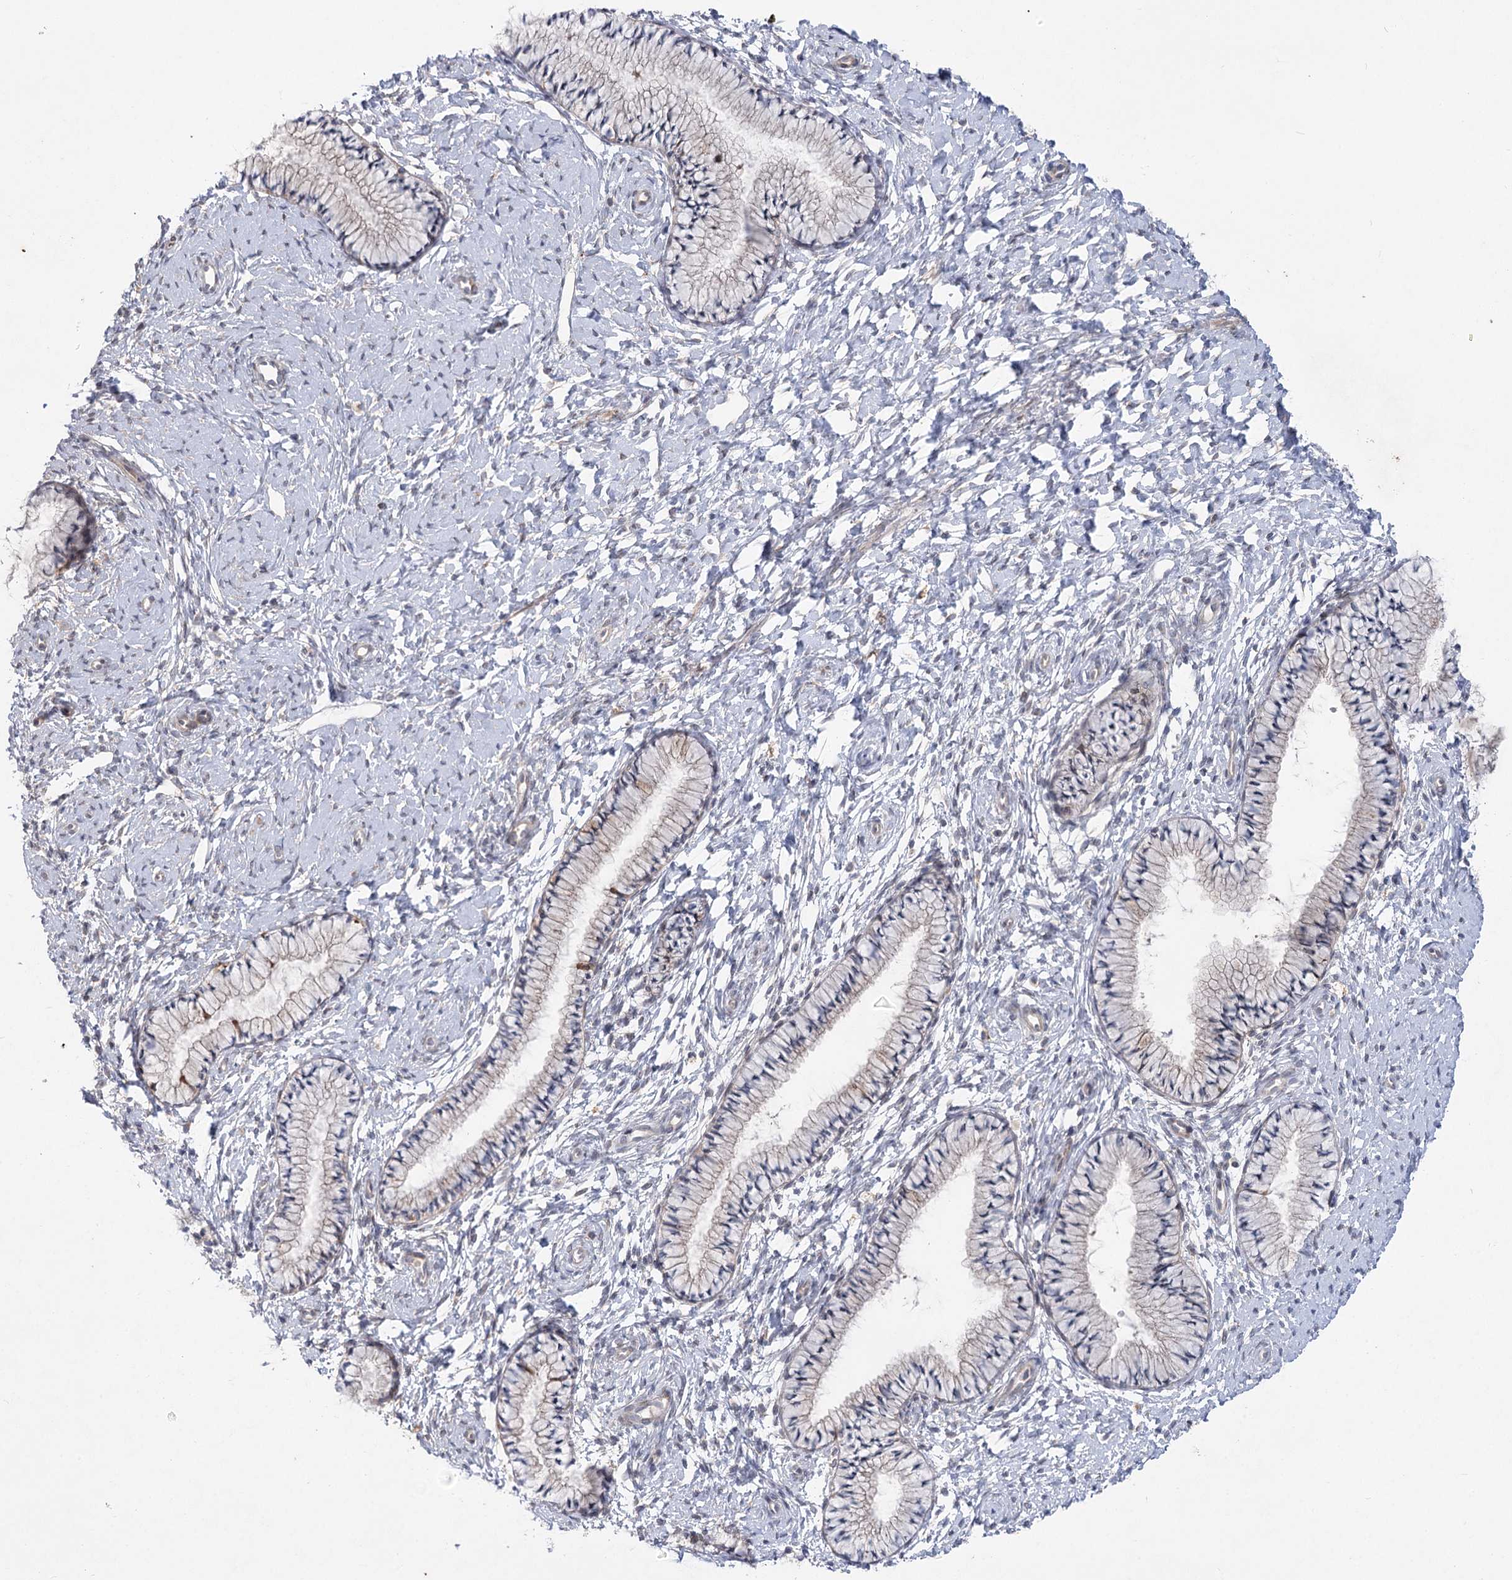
{"staining": {"intensity": "negative", "quantity": "none", "location": "none"}, "tissue": "cervix", "cell_type": "Glandular cells", "image_type": "normal", "snomed": [{"axis": "morphology", "description": "Normal tissue, NOS"}, {"axis": "topography", "description": "Cervix"}], "caption": "Human cervix stained for a protein using immunohistochemistry displays no staining in glandular cells.", "gene": "SH3BP5L", "patient": {"sex": "female", "age": 33}}